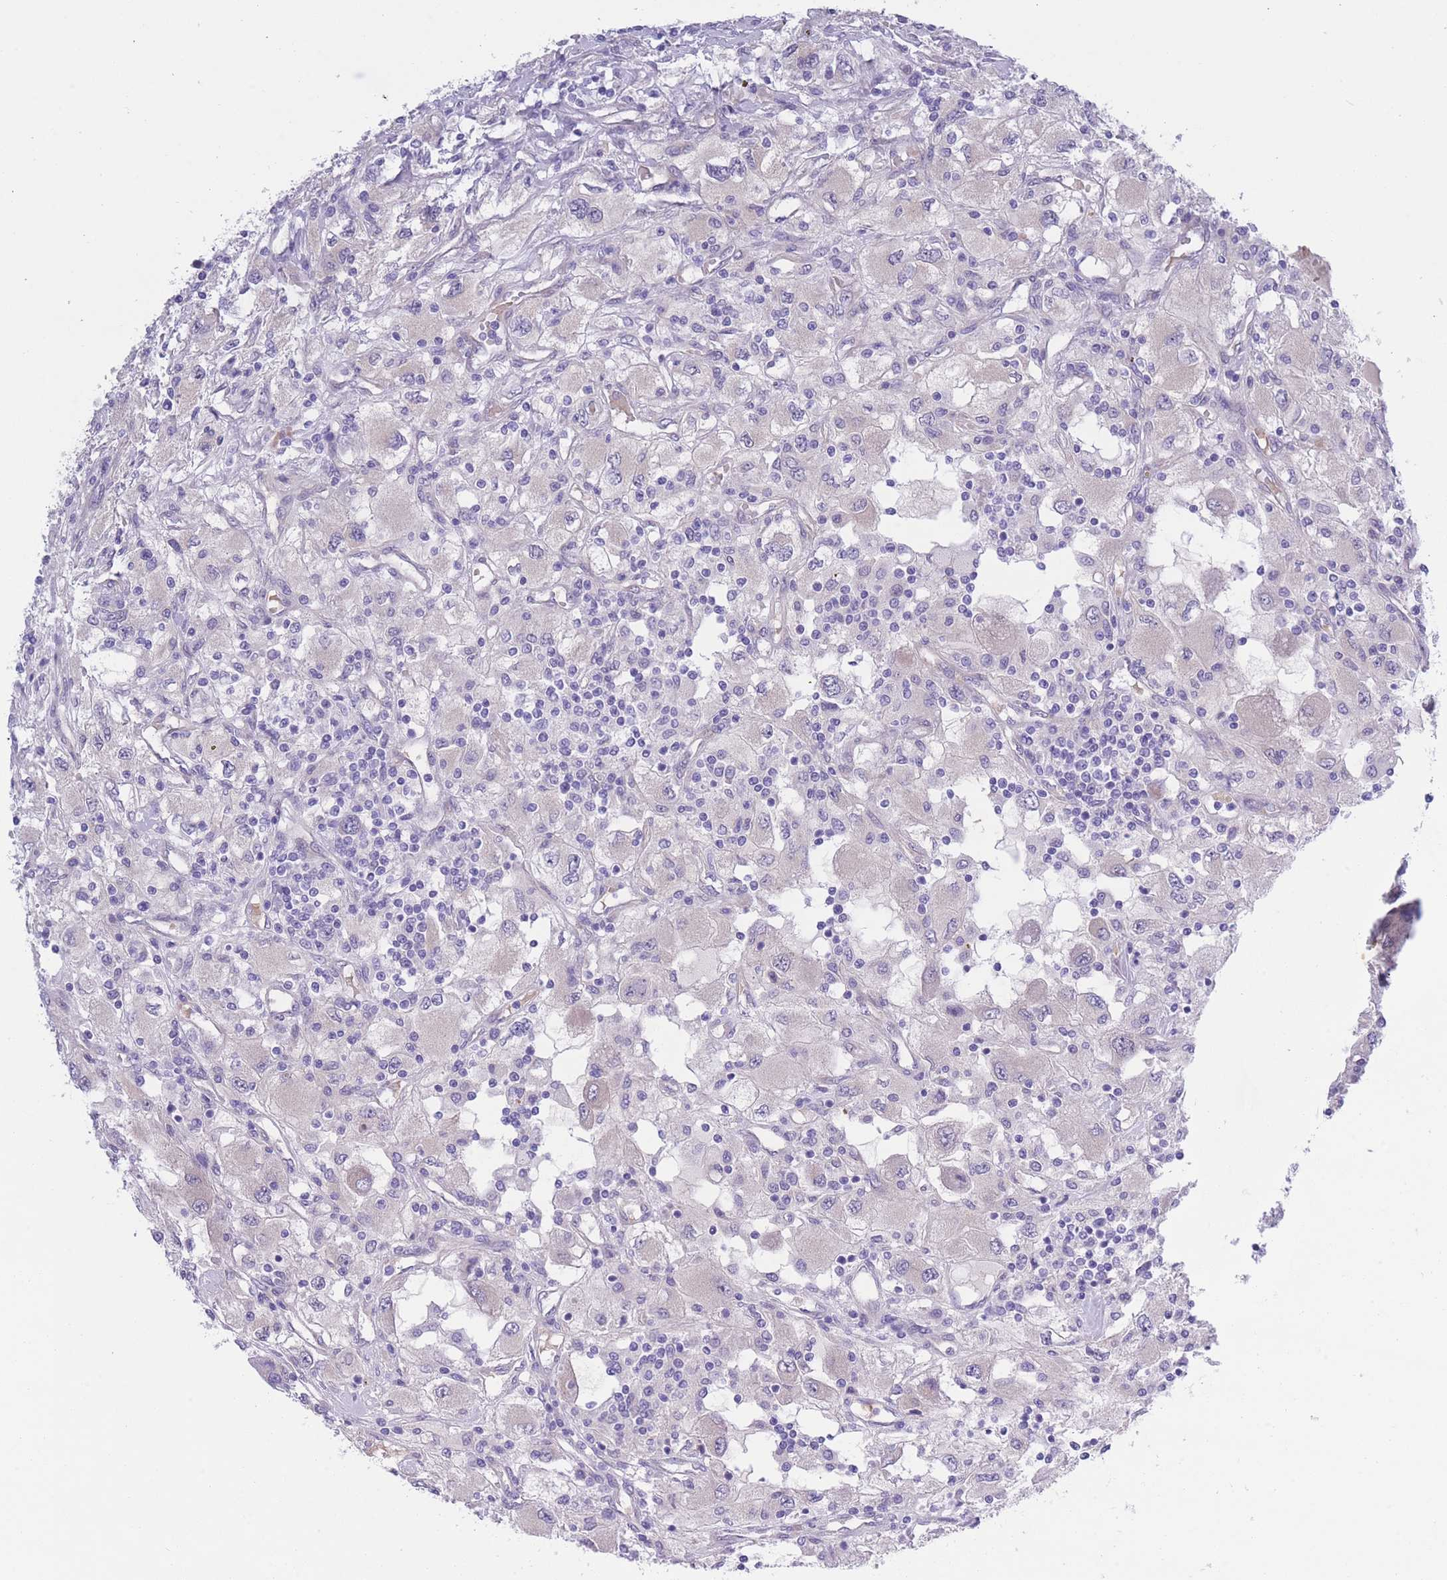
{"staining": {"intensity": "negative", "quantity": "none", "location": "none"}, "tissue": "renal cancer", "cell_type": "Tumor cells", "image_type": "cancer", "snomed": [{"axis": "morphology", "description": "Adenocarcinoma, NOS"}, {"axis": "topography", "description": "Kidney"}], "caption": "Protein analysis of adenocarcinoma (renal) exhibits no significant positivity in tumor cells.", "gene": "WWOX", "patient": {"sex": "female", "age": 67}}